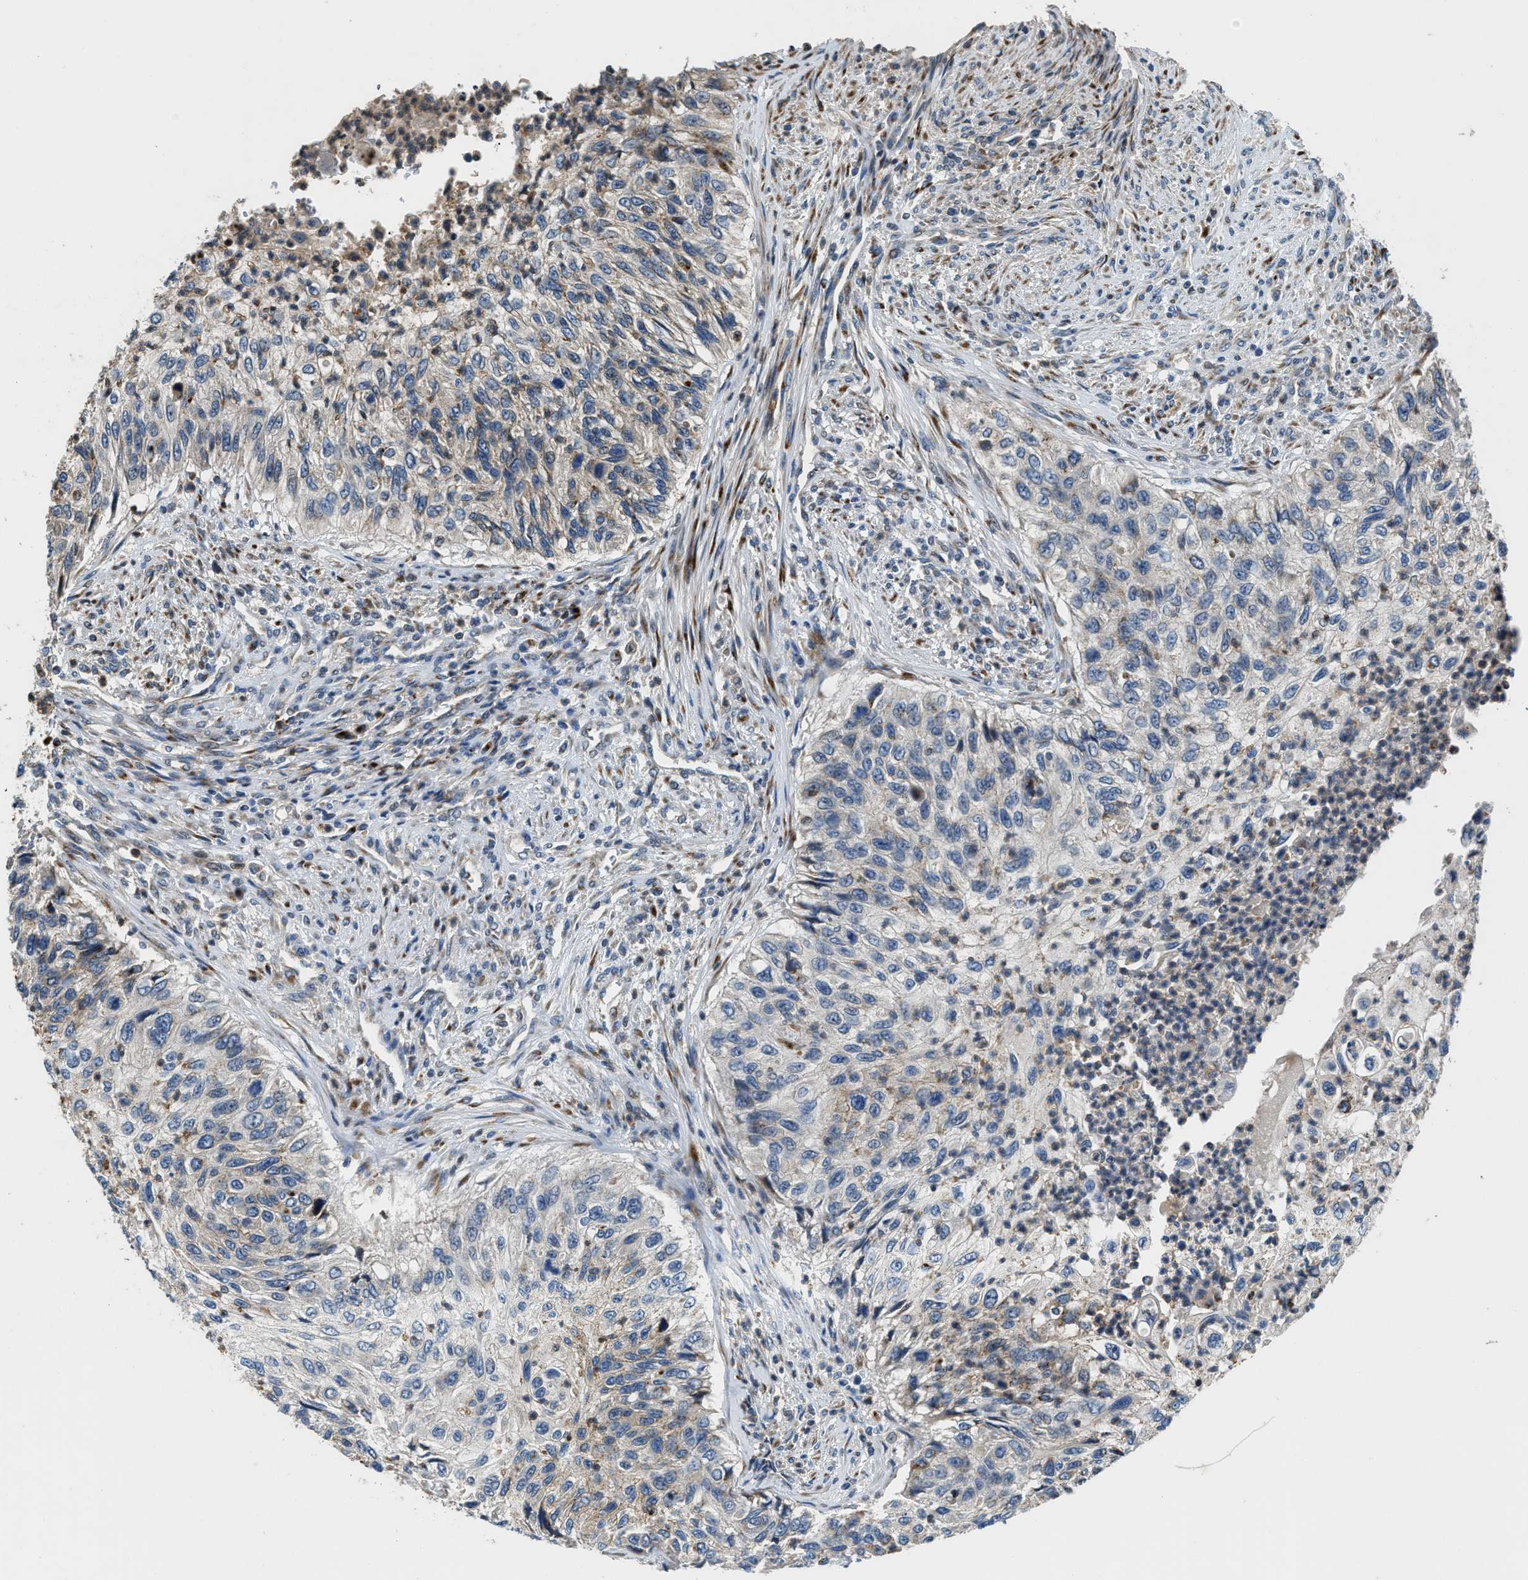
{"staining": {"intensity": "weak", "quantity": "25%-75%", "location": "cytoplasmic/membranous"}, "tissue": "urothelial cancer", "cell_type": "Tumor cells", "image_type": "cancer", "snomed": [{"axis": "morphology", "description": "Urothelial carcinoma, High grade"}, {"axis": "topography", "description": "Urinary bladder"}], "caption": "Weak cytoplasmic/membranous protein expression is seen in approximately 25%-75% of tumor cells in urothelial cancer.", "gene": "FUT8", "patient": {"sex": "female", "age": 60}}